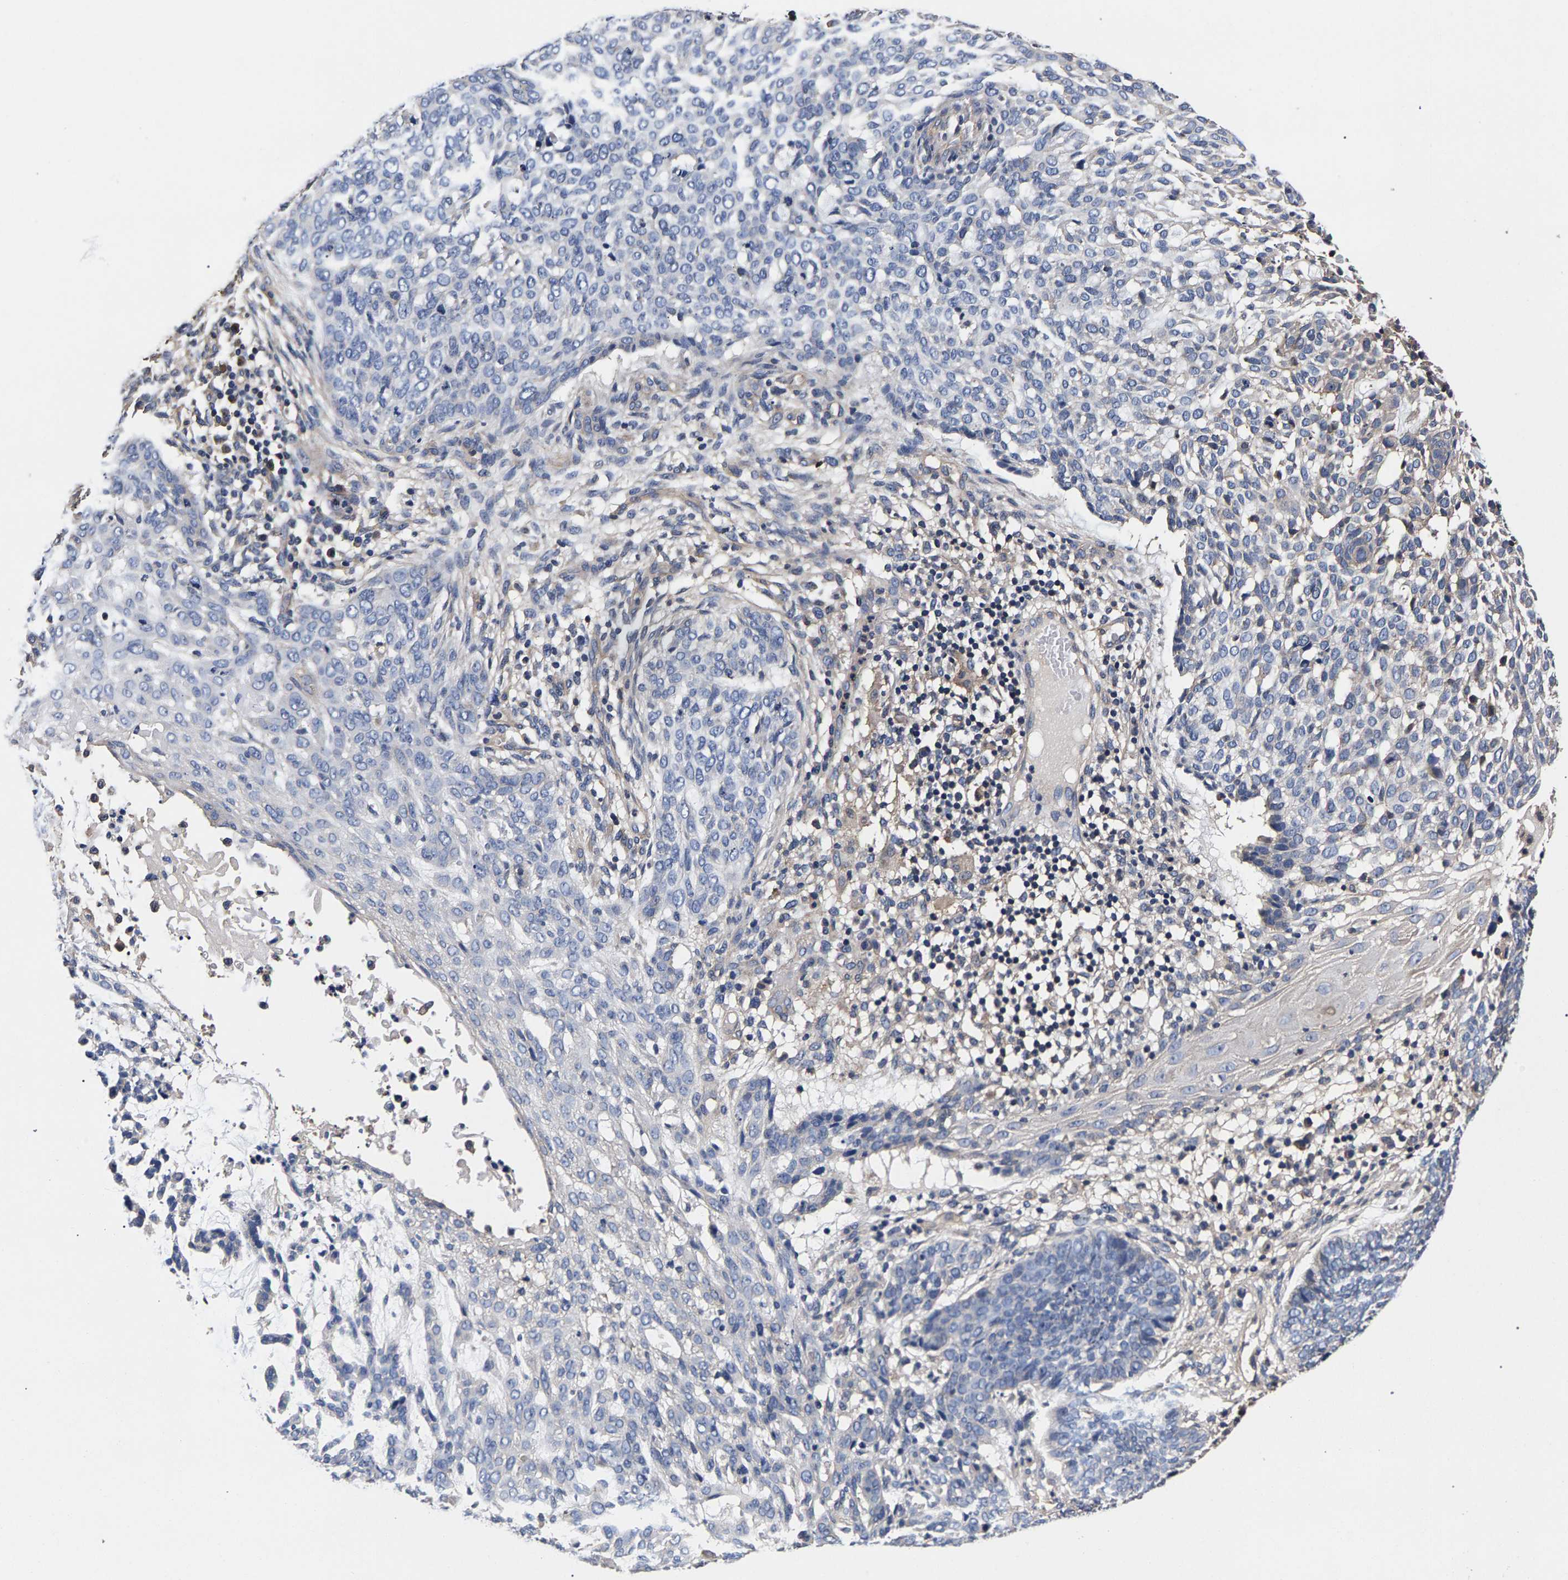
{"staining": {"intensity": "negative", "quantity": "none", "location": "none"}, "tissue": "skin cancer", "cell_type": "Tumor cells", "image_type": "cancer", "snomed": [{"axis": "morphology", "description": "Basal cell carcinoma"}, {"axis": "topography", "description": "Skin"}], "caption": "Immunohistochemistry (IHC) histopathology image of human skin cancer (basal cell carcinoma) stained for a protein (brown), which exhibits no positivity in tumor cells.", "gene": "MARCHF7", "patient": {"sex": "female", "age": 64}}